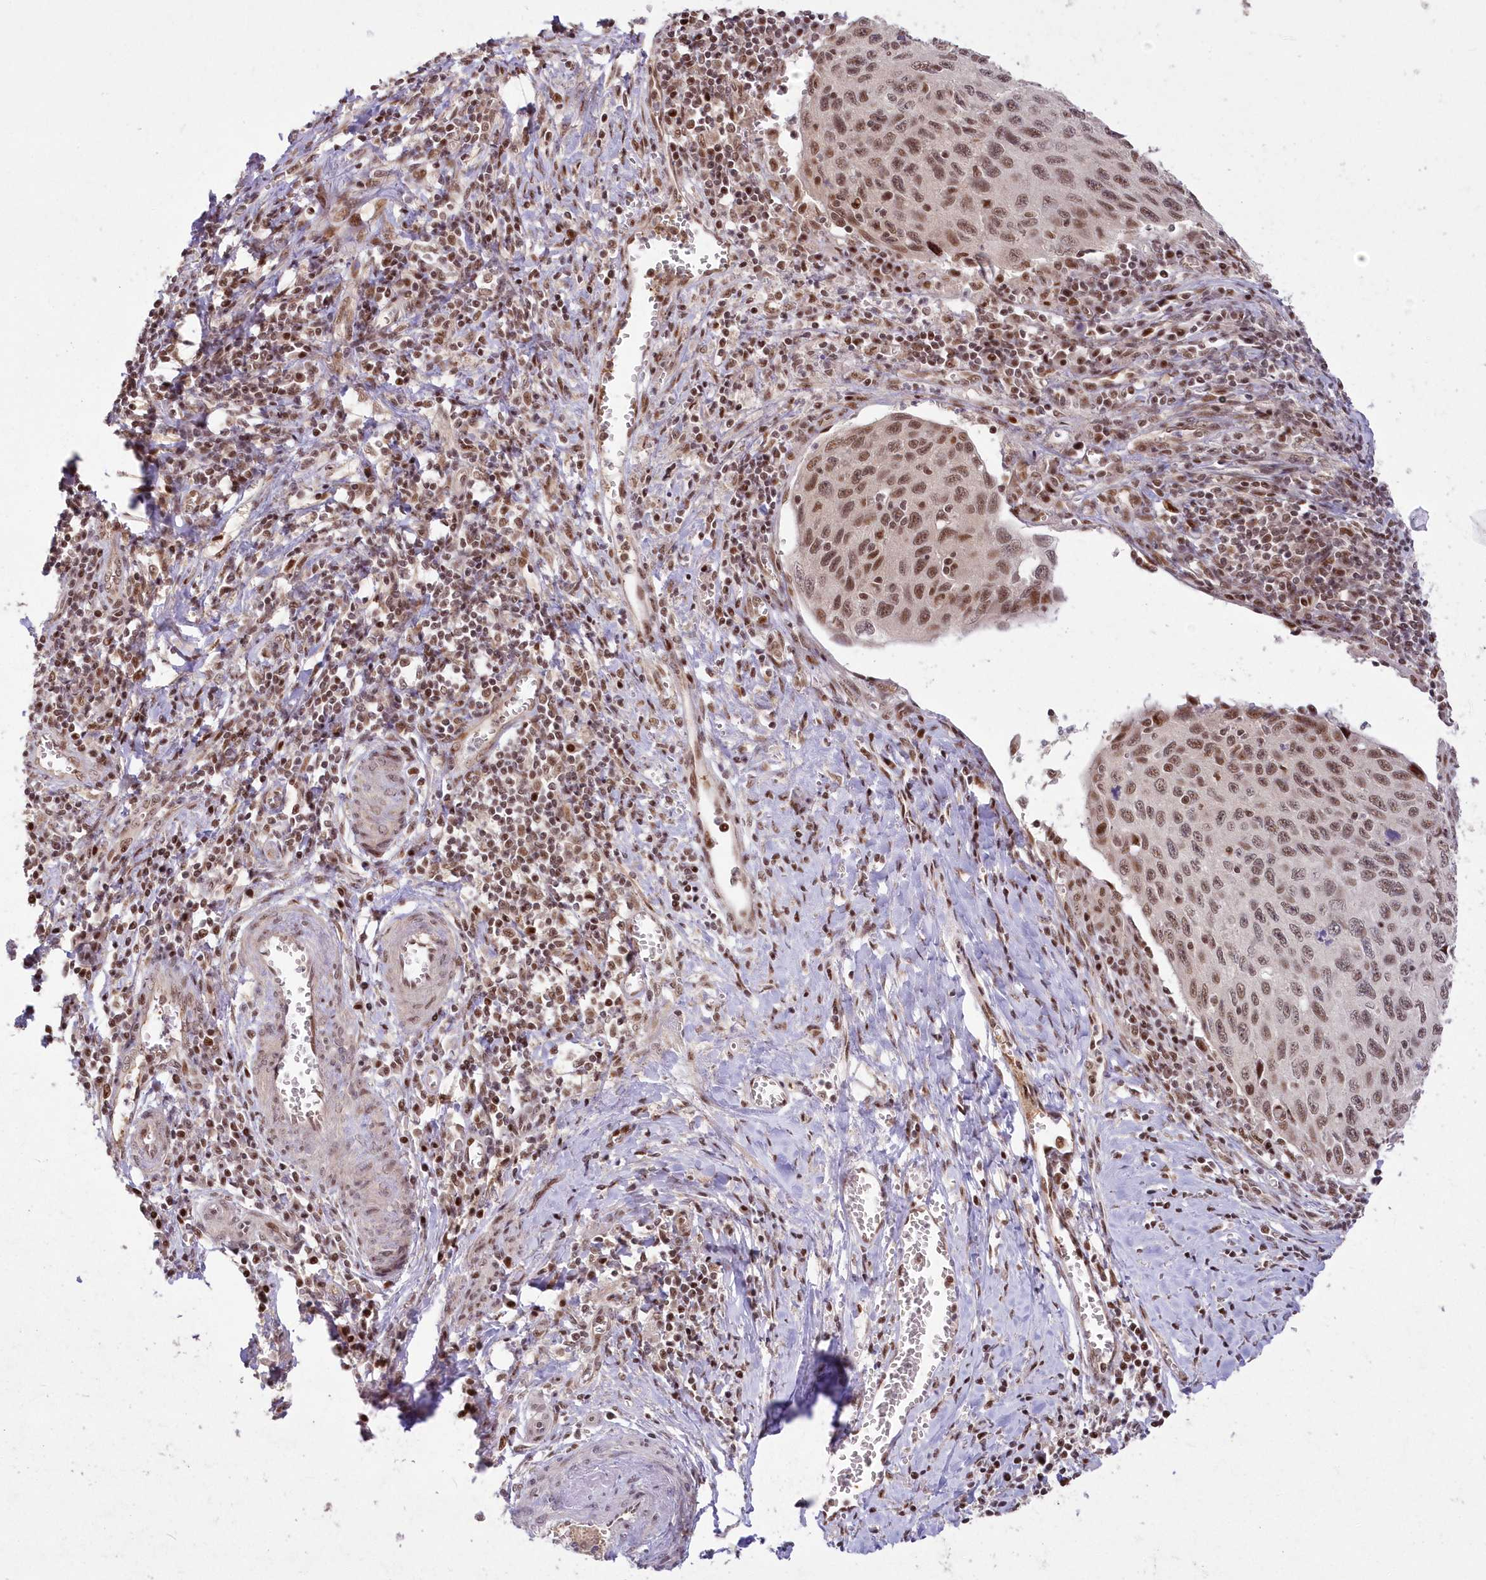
{"staining": {"intensity": "moderate", "quantity": ">75%", "location": "nuclear"}, "tissue": "cervical cancer", "cell_type": "Tumor cells", "image_type": "cancer", "snomed": [{"axis": "morphology", "description": "Squamous cell carcinoma, NOS"}, {"axis": "topography", "description": "Cervix"}], "caption": "IHC (DAB) staining of cervical squamous cell carcinoma demonstrates moderate nuclear protein positivity in approximately >75% of tumor cells.", "gene": "WBP1L", "patient": {"sex": "female", "age": 53}}